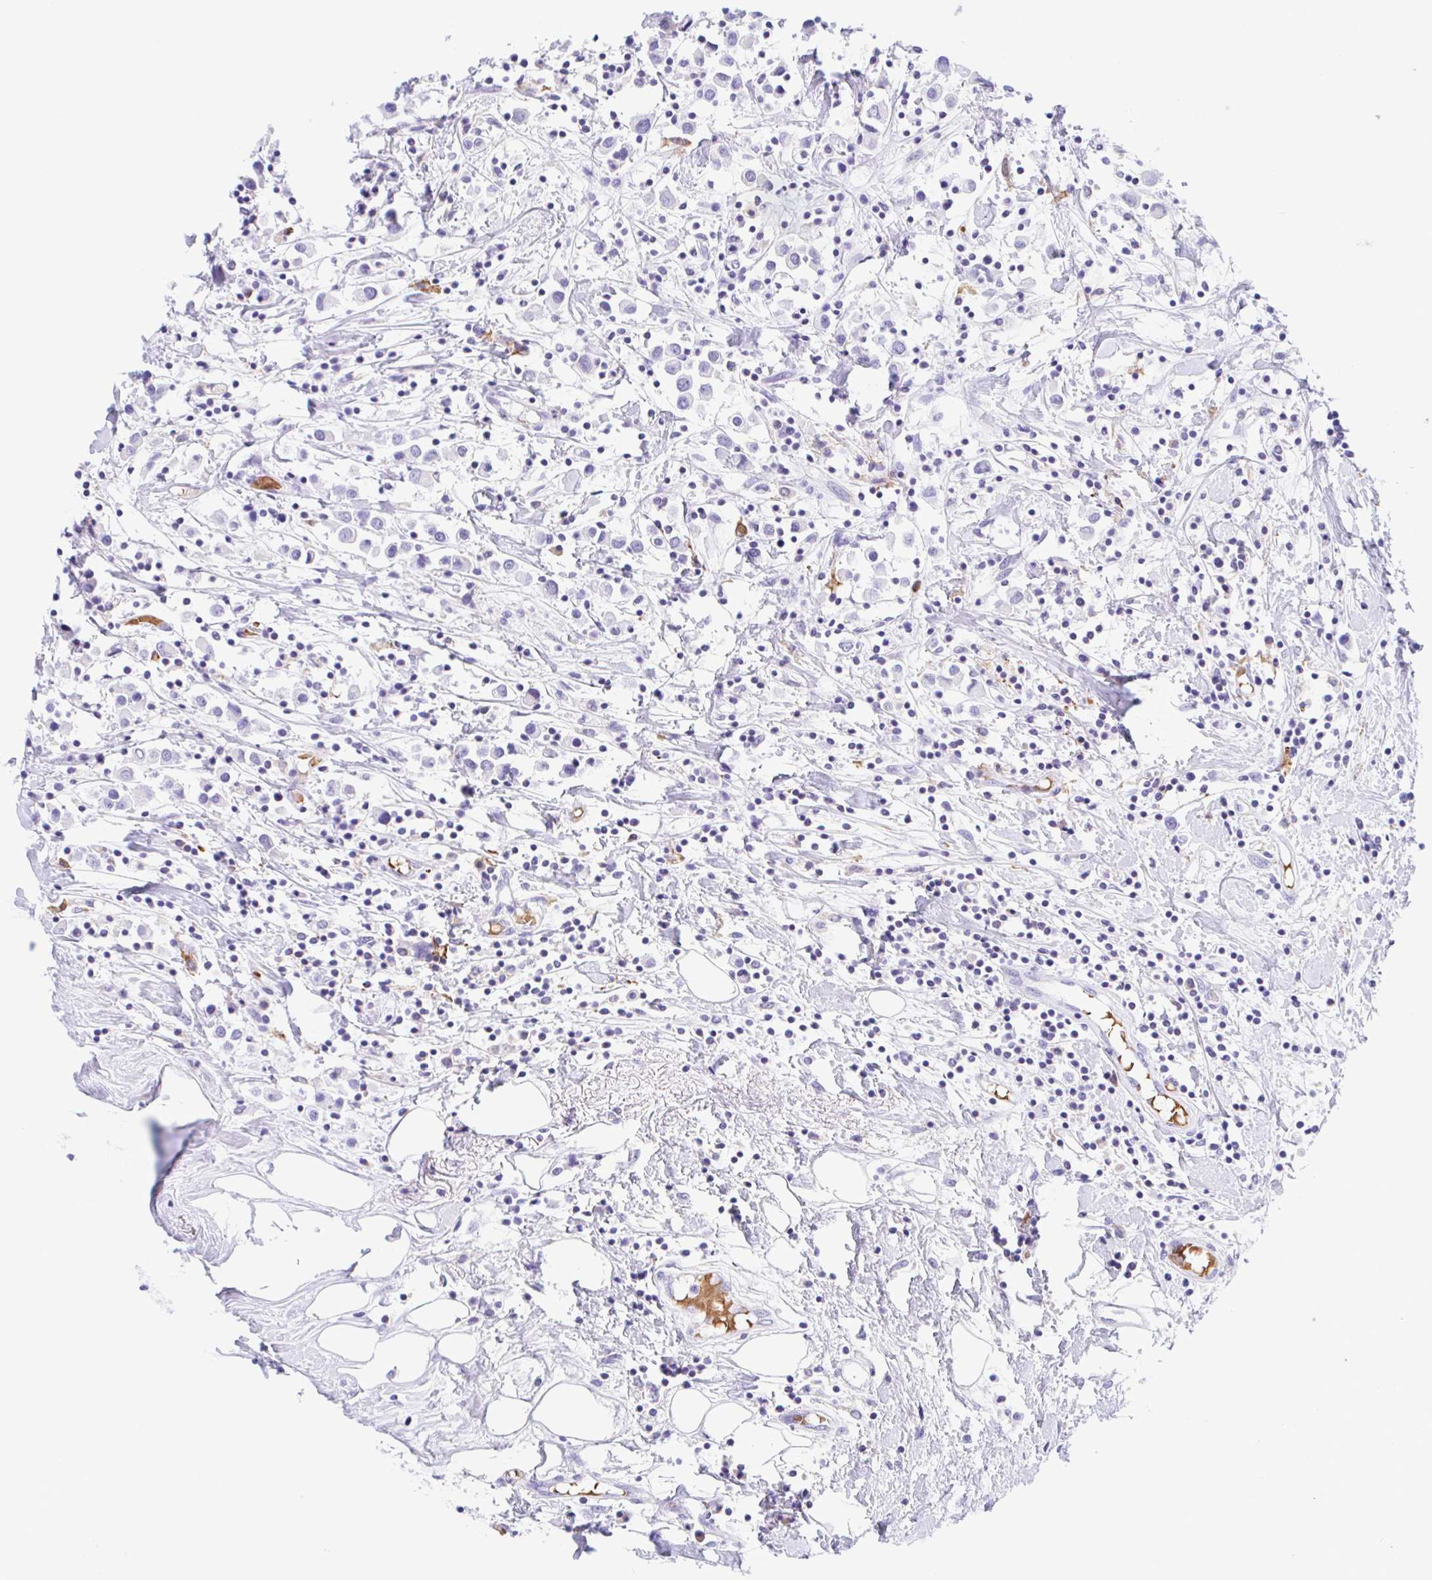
{"staining": {"intensity": "negative", "quantity": "none", "location": "none"}, "tissue": "breast cancer", "cell_type": "Tumor cells", "image_type": "cancer", "snomed": [{"axis": "morphology", "description": "Duct carcinoma"}, {"axis": "topography", "description": "Breast"}], "caption": "IHC histopathology image of breast cancer (invasive ductal carcinoma) stained for a protein (brown), which displays no expression in tumor cells.", "gene": "ANKRD9", "patient": {"sex": "female", "age": 61}}